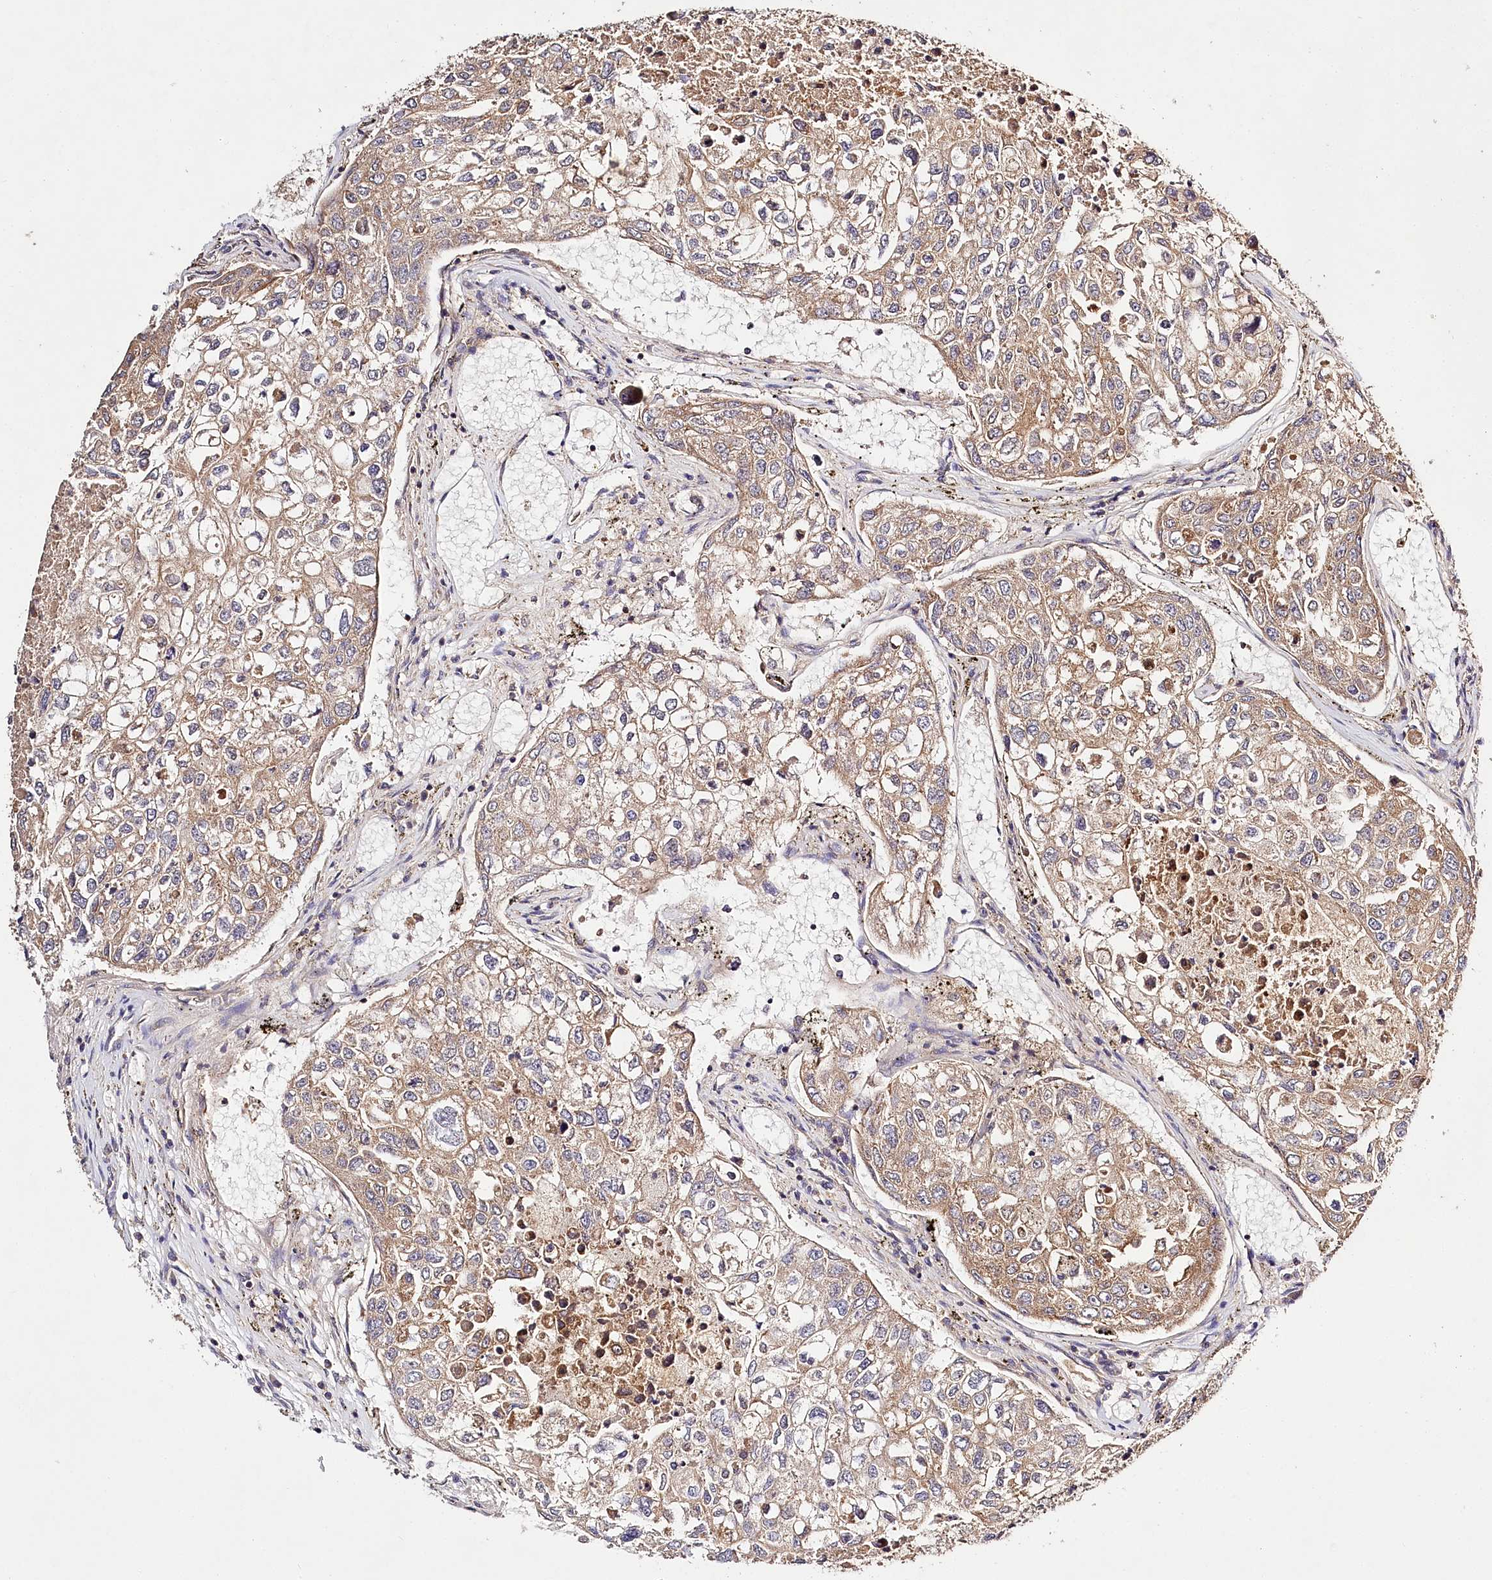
{"staining": {"intensity": "weak", "quantity": ">75%", "location": "cytoplasmic/membranous"}, "tissue": "urothelial cancer", "cell_type": "Tumor cells", "image_type": "cancer", "snomed": [{"axis": "morphology", "description": "Urothelial carcinoma, High grade"}, {"axis": "topography", "description": "Lymph node"}, {"axis": "topography", "description": "Urinary bladder"}], "caption": "DAB (3,3'-diaminobenzidine) immunohistochemical staining of human urothelial carcinoma (high-grade) displays weak cytoplasmic/membranous protein staining in approximately >75% of tumor cells.", "gene": "LSS", "patient": {"sex": "male", "age": 51}}